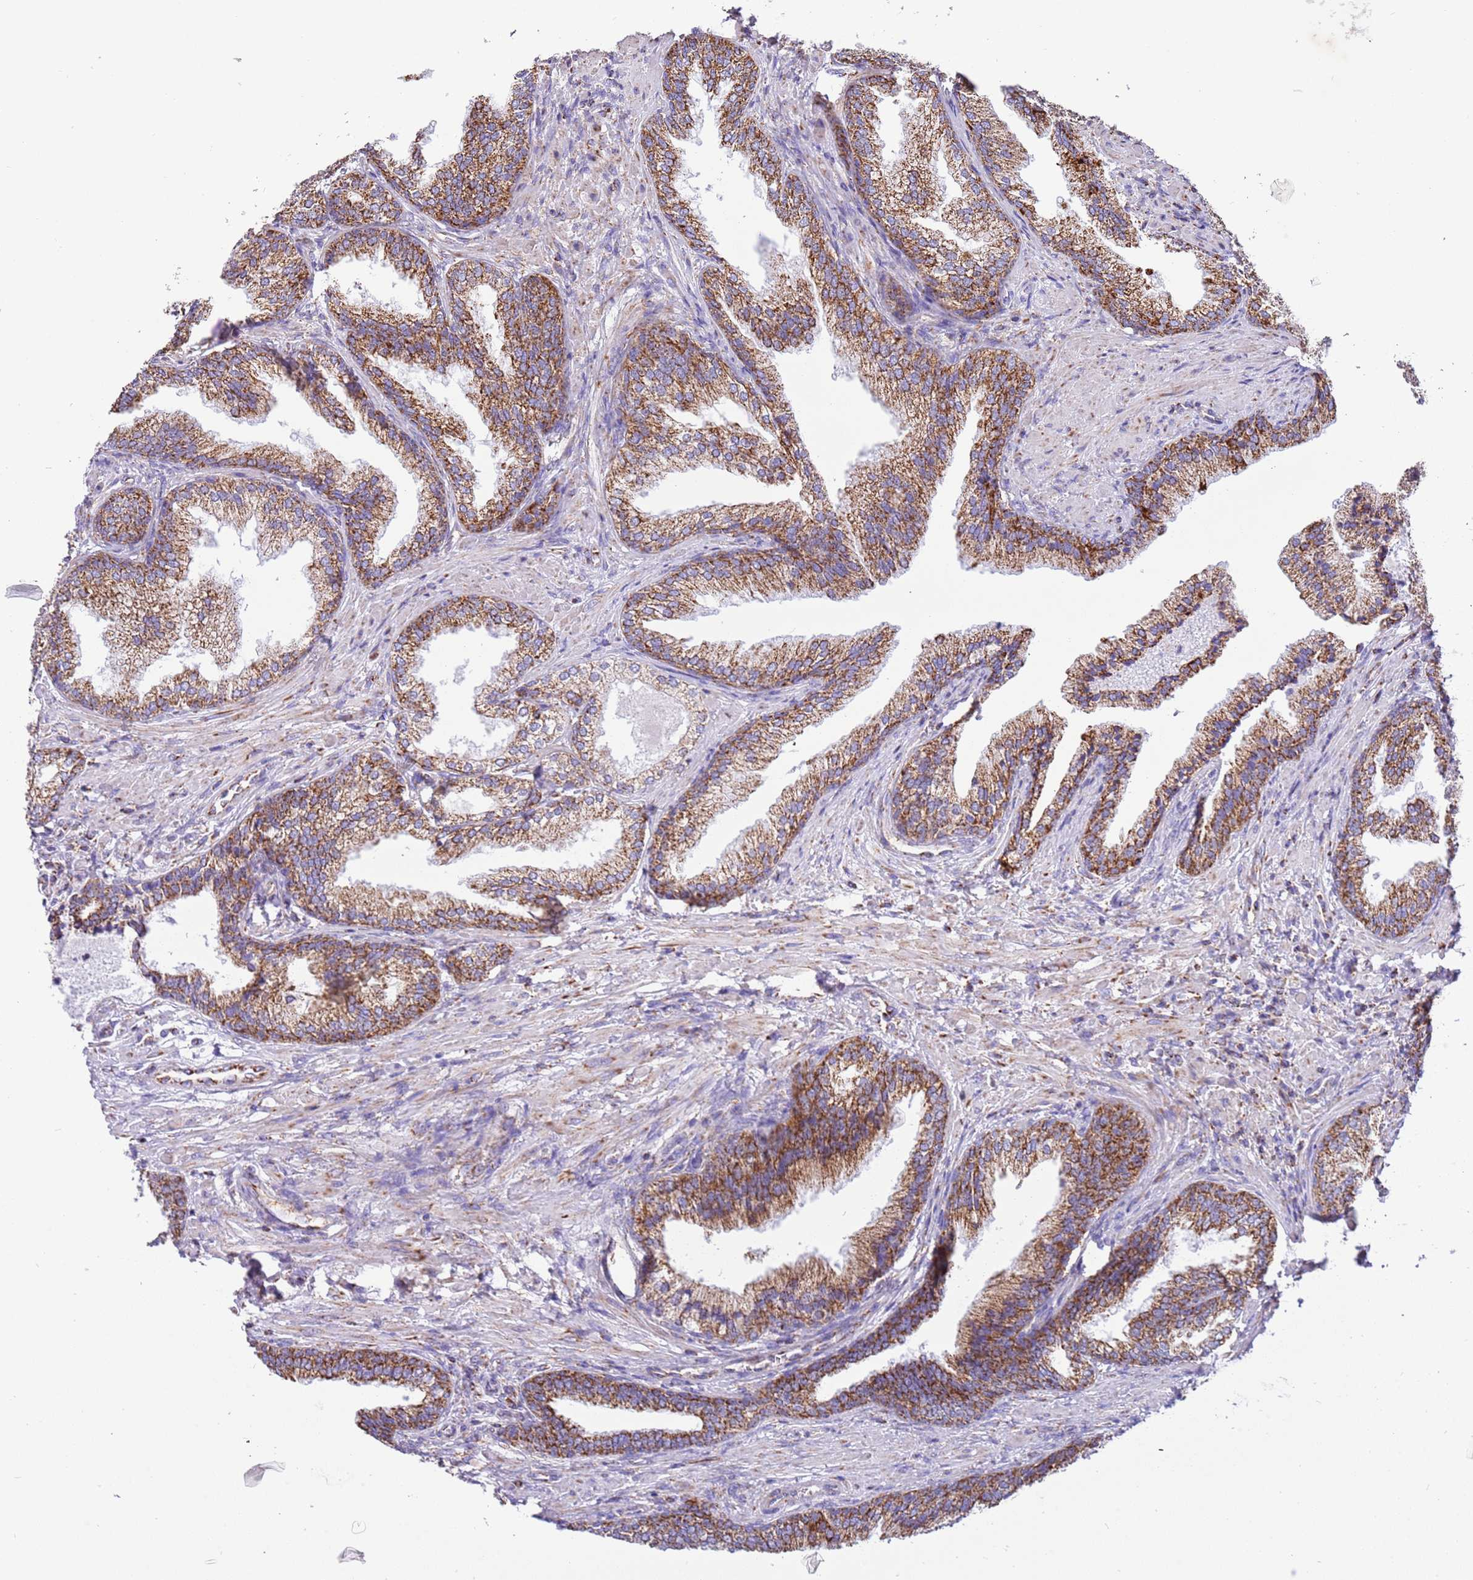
{"staining": {"intensity": "strong", "quantity": ">75%", "location": "cytoplasmic/membranous"}, "tissue": "prostate", "cell_type": "Glandular cells", "image_type": "normal", "snomed": [{"axis": "morphology", "description": "Normal tissue, NOS"}, {"axis": "topography", "description": "Prostate"}], "caption": "This is a micrograph of immunohistochemistry (IHC) staining of normal prostate, which shows strong staining in the cytoplasmic/membranous of glandular cells.", "gene": "SUCLG2", "patient": {"sex": "male", "age": 76}}